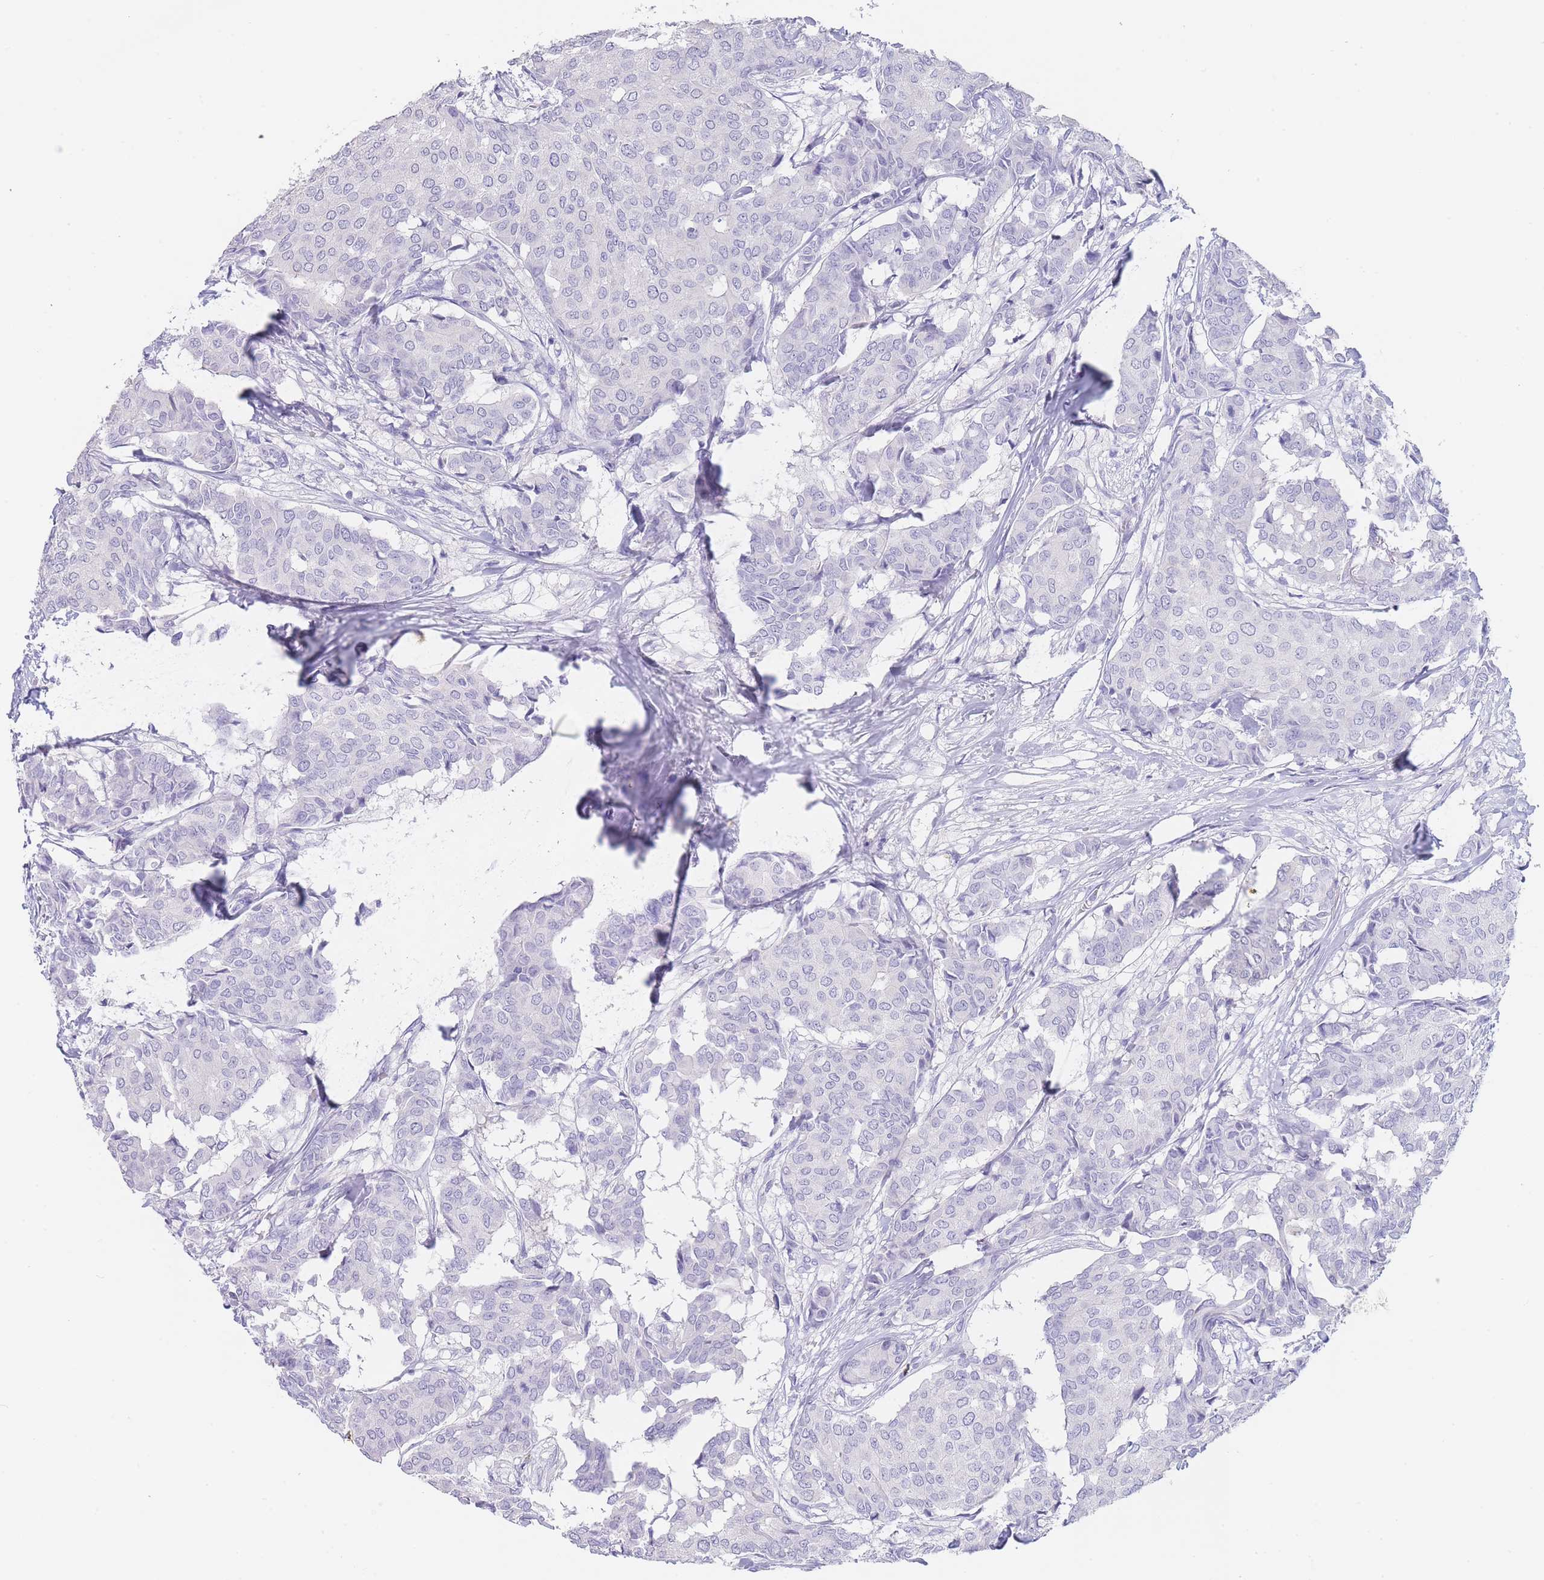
{"staining": {"intensity": "negative", "quantity": "none", "location": "none"}, "tissue": "breast cancer", "cell_type": "Tumor cells", "image_type": "cancer", "snomed": [{"axis": "morphology", "description": "Duct carcinoma"}, {"axis": "topography", "description": "Breast"}], "caption": "A histopathology image of human breast intraductal carcinoma is negative for staining in tumor cells.", "gene": "CD37", "patient": {"sex": "female", "age": 75}}